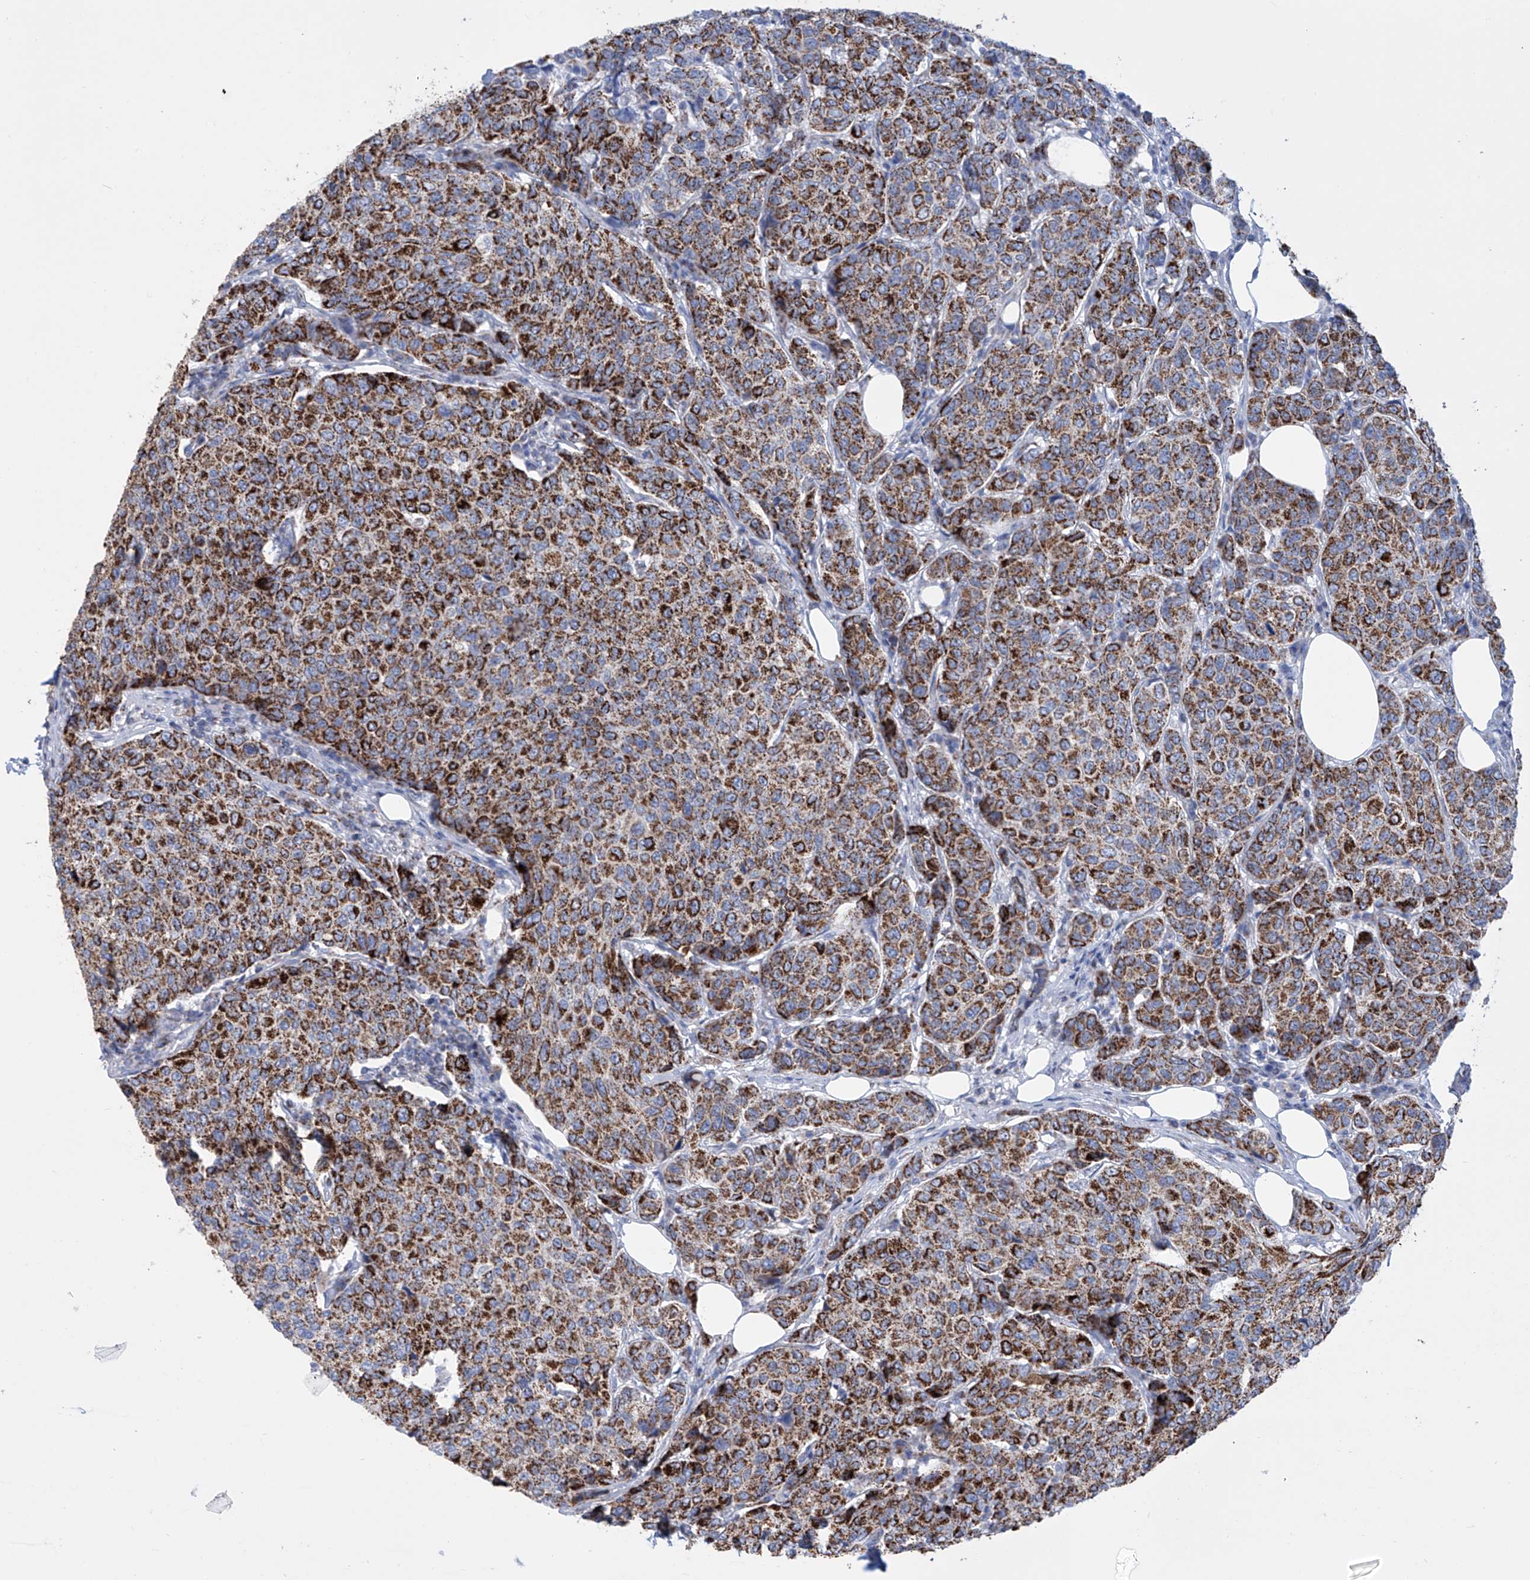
{"staining": {"intensity": "strong", "quantity": ">75%", "location": "cytoplasmic/membranous"}, "tissue": "breast cancer", "cell_type": "Tumor cells", "image_type": "cancer", "snomed": [{"axis": "morphology", "description": "Duct carcinoma"}, {"axis": "topography", "description": "Breast"}], "caption": "This is a micrograph of IHC staining of breast cancer (invasive ductal carcinoma), which shows strong staining in the cytoplasmic/membranous of tumor cells.", "gene": "ALDH6A1", "patient": {"sex": "female", "age": 55}}